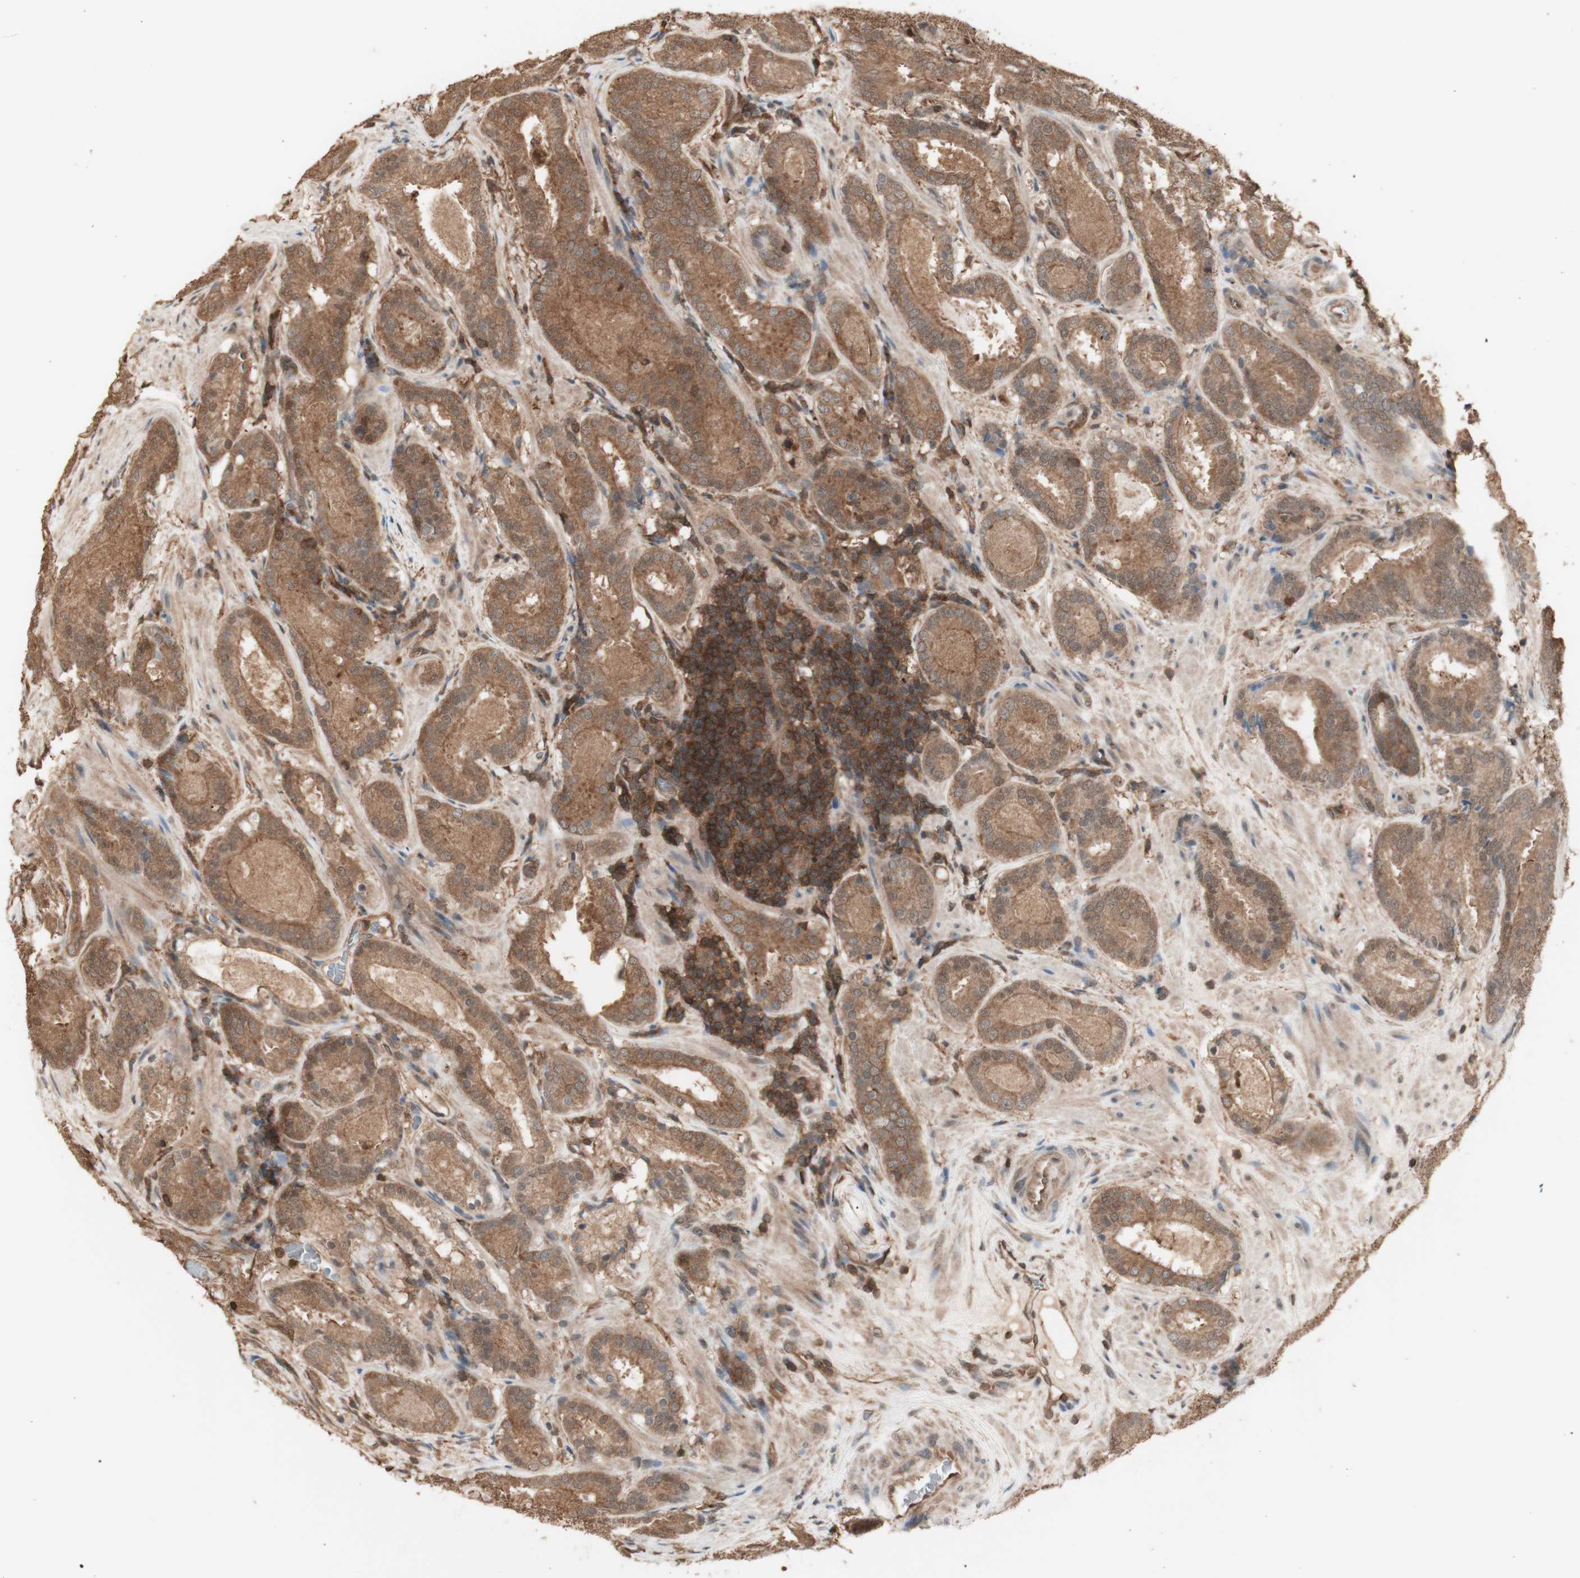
{"staining": {"intensity": "moderate", "quantity": ">75%", "location": "cytoplasmic/membranous"}, "tissue": "prostate cancer", "cell_type": "Tumor cells", "image_type": "cancer", "snomed": [{"axis": "morphology", "description": "Adenocarcinoma, Low grade"}, {"axis": "topography", "description": "Prostate"}], "caption": "Adenocarcinoma (low-grade) (prostate) was stained to show a protein in brown. There is medium levels of moderate cytoplasmic/membranous expression in about >75% of tumor cells.", "gene": "YWHAB", "patient": {"sex": "male", "age": 69}}